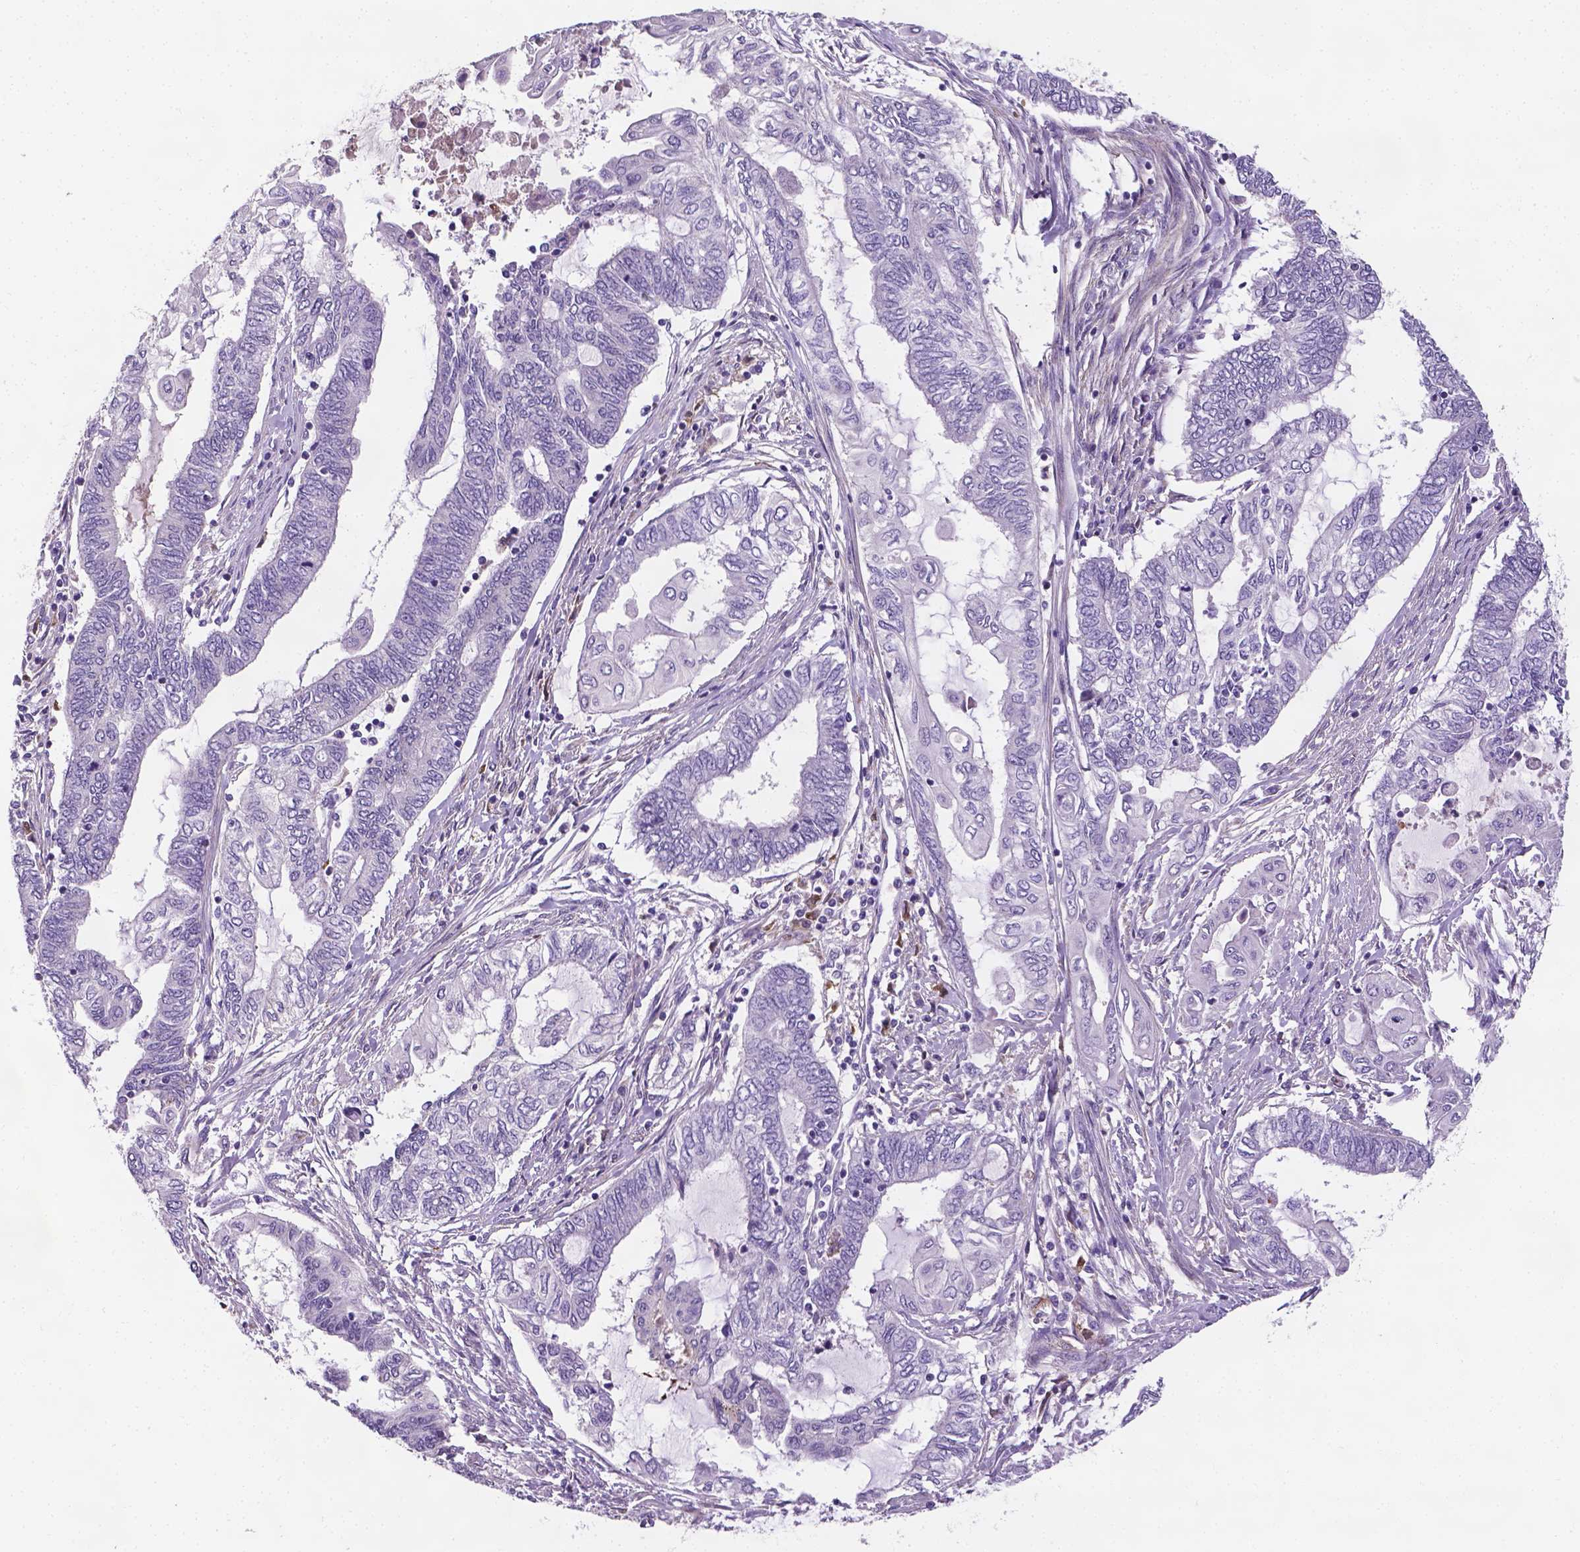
{"staining": {"intensity": "negative", "quantity": "none", "location": "none"}, "tissue": "endometrial cancer", "cell_type": "Tumor cells", "image_type": "cancer", "snomed": [{"axis": "morphology", "description": "Adenocarcinoma, NOS"}, {"axis": "topography", "description": "Uterus"}, {"axis": "topography", "description": "Endometrium"}], "caption": "An immunohistochemistry micrograph of endometrial cancer (adenocarcinoma) is shown. There is no staining in tumor cells of endometrial cancer (adenocarcinoma).", "gene": "APOE", "patient": {"sex": "female", "age": 70}}